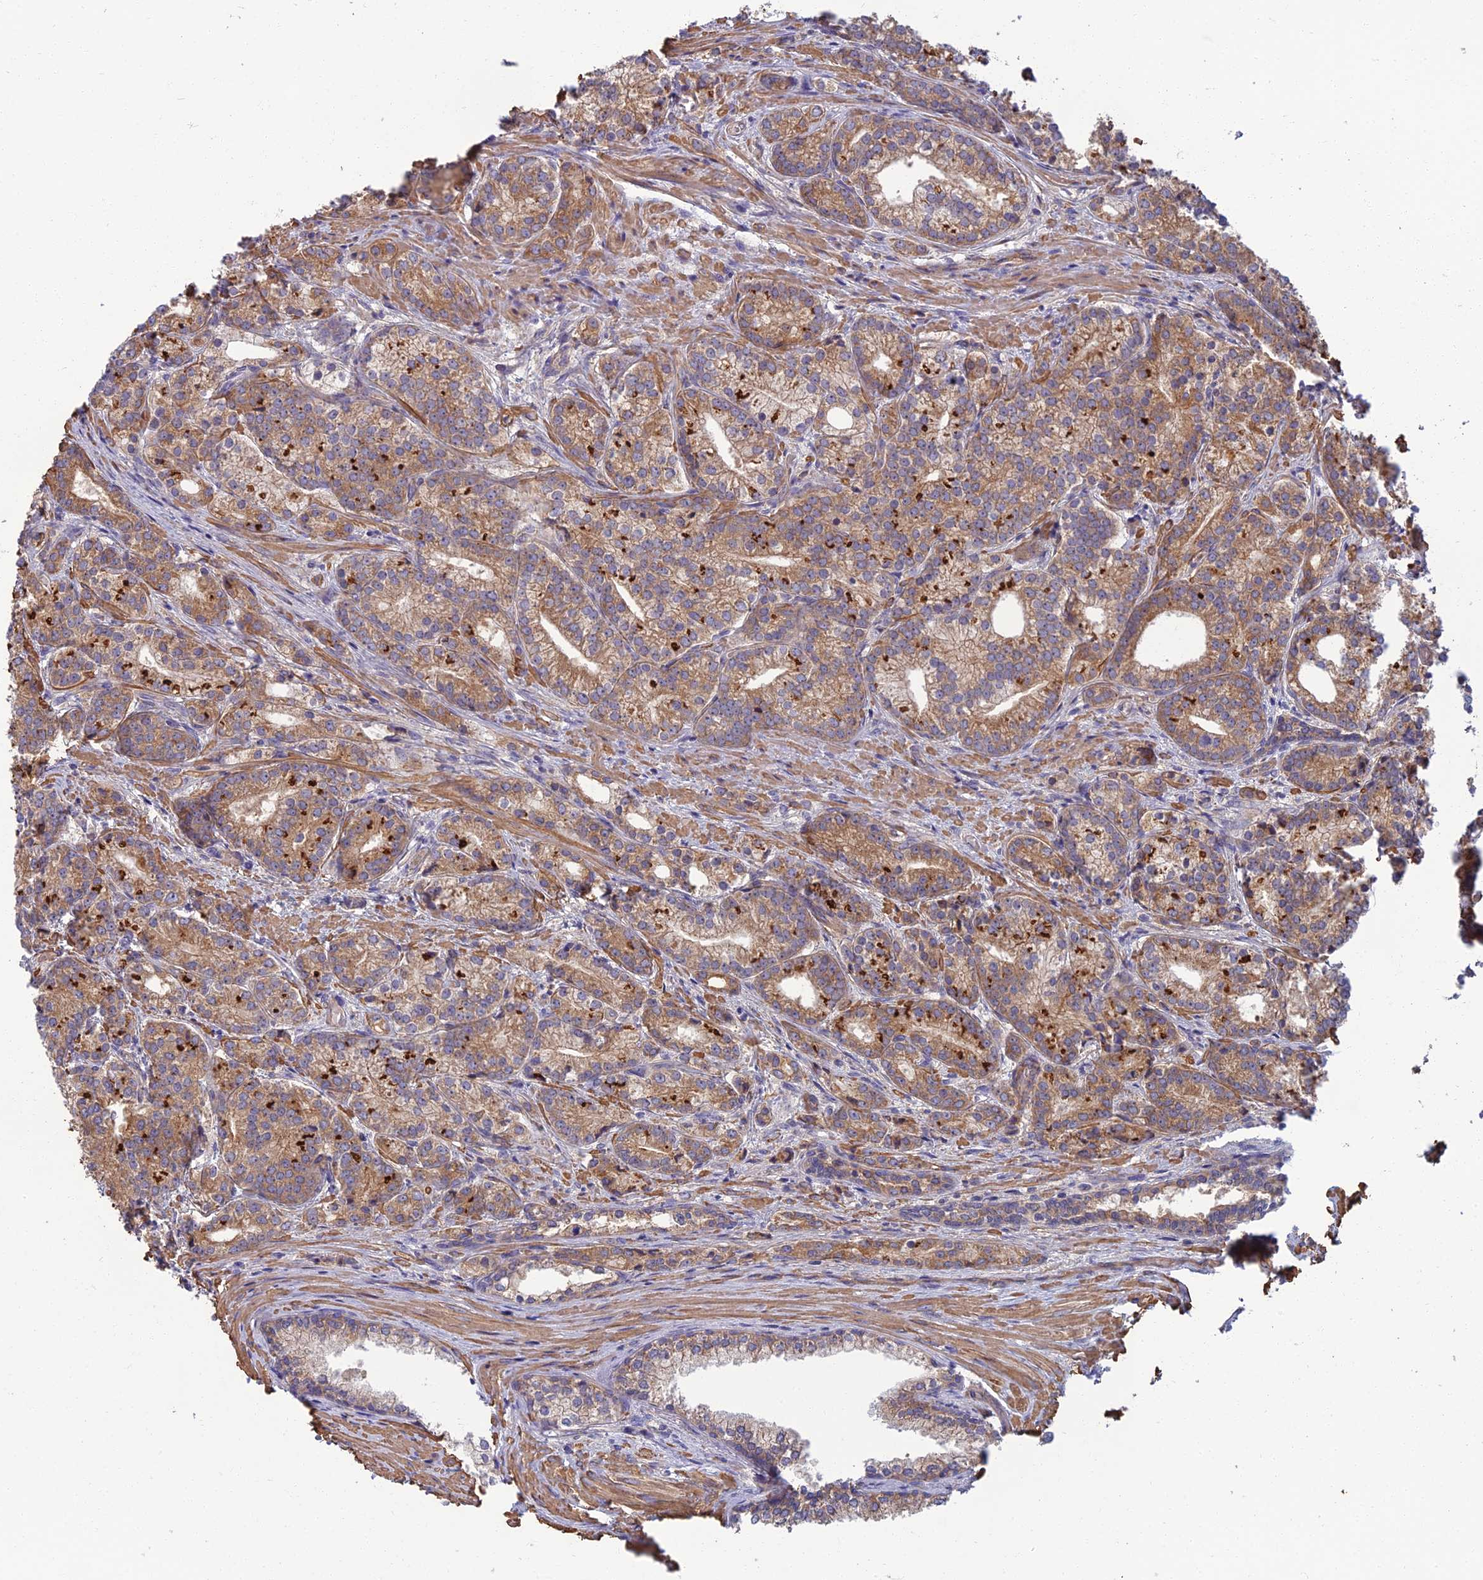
{"staining": {"intensity": "weak", "quantity": ">75%", "location": "cytoplasmic/membranous"}, "tissue": "prostate cancer", "cell_type": "Tumor cells", "image_type": "cancer", "snomed": [{"axis": "morphology", "description": "Adenocarcinoma, Low grade"}, {"axis": "topography", "description": "Prostate"}], "caption": "A photomicrograph showing weak cytoplasmic/membranous positivity in about >75% of tumor cells in prostate adenocarcinoma (low-grade), as visualized by brown immunohistochemical staining.", "gene": "WDR24", "patient": {"sex": "male", "age": 71}}